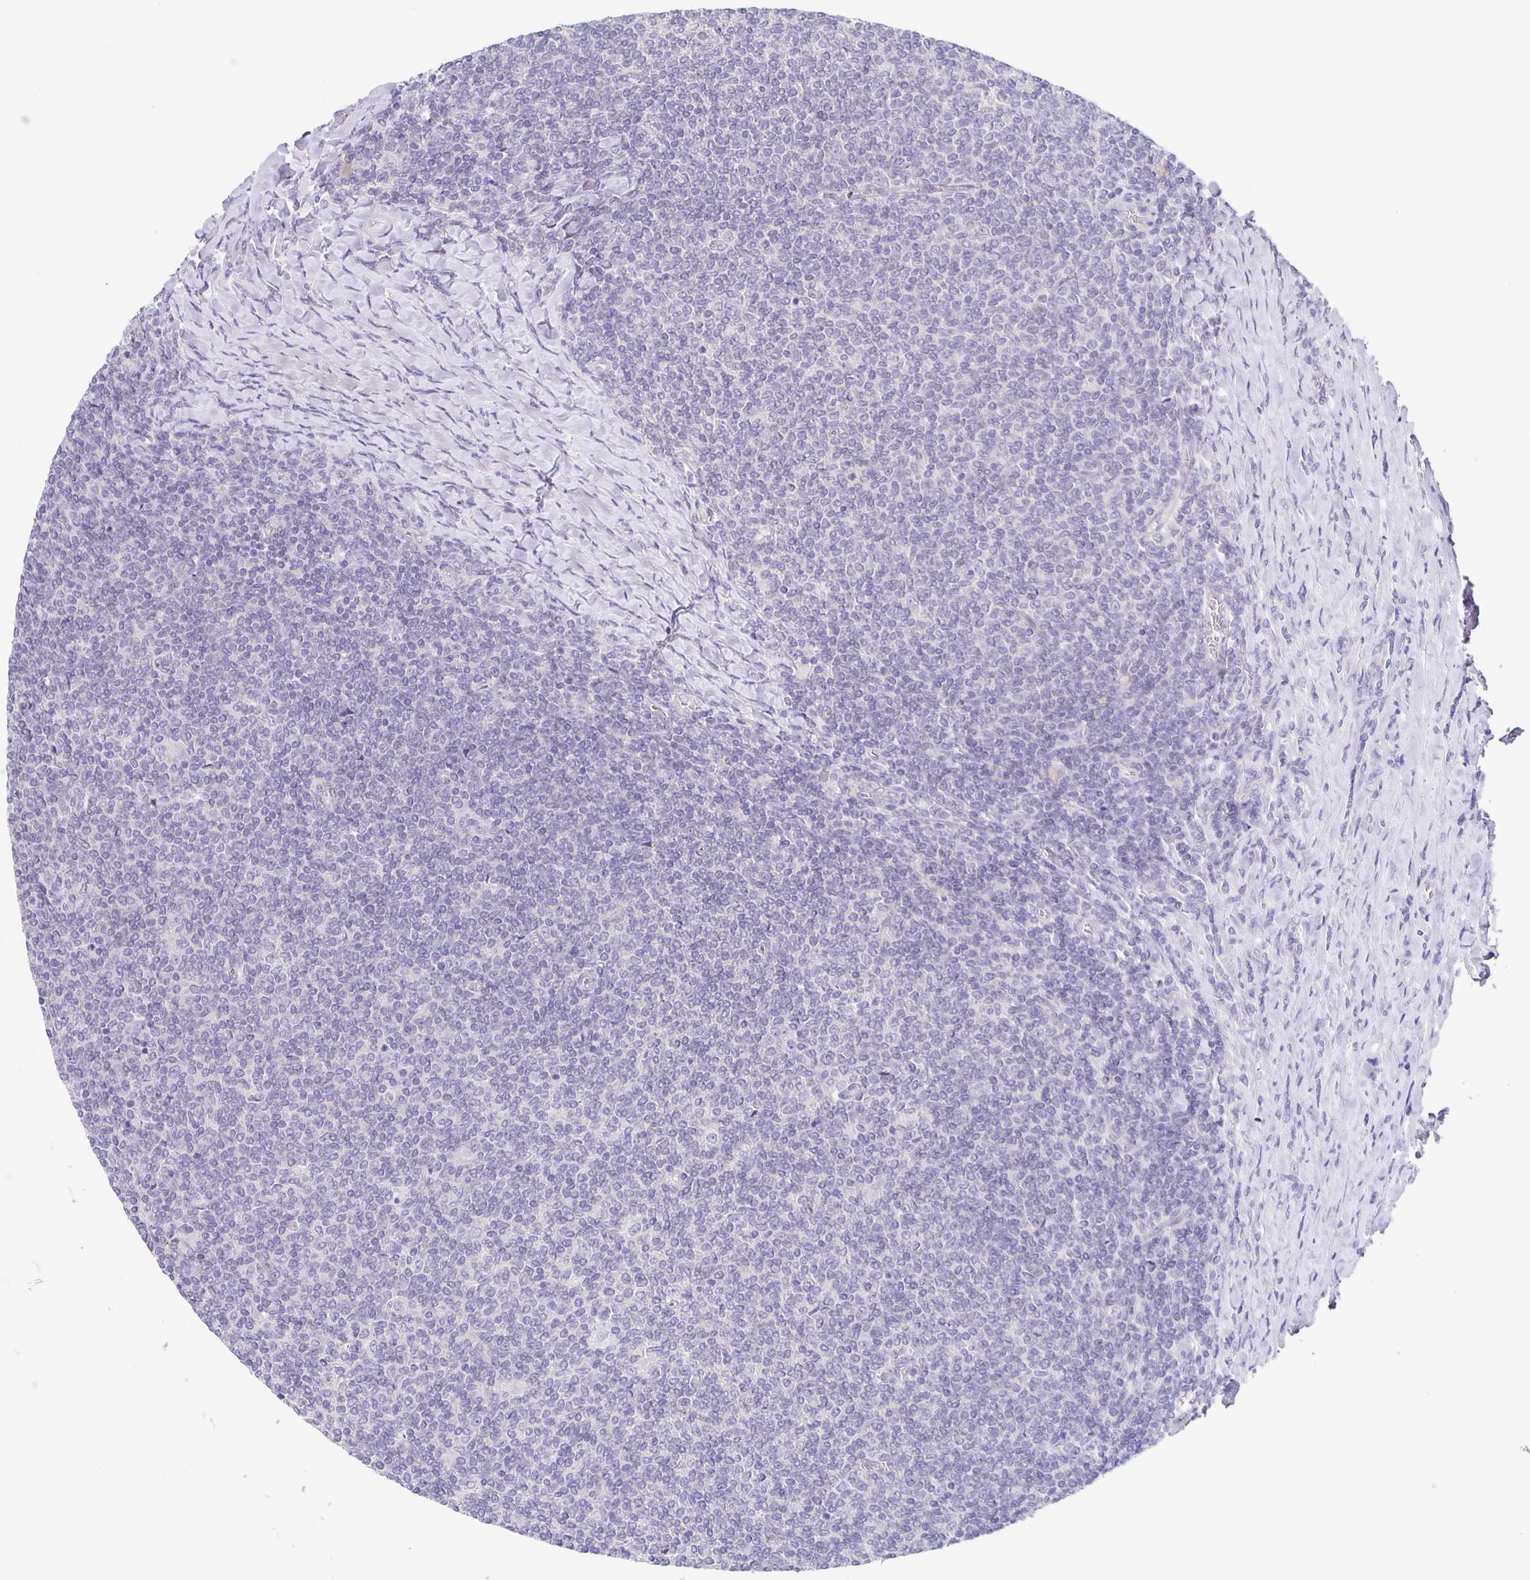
{"staining": {"intensity": "negative", "quantity": "none", "location": "none"}, "tissue": "lymphoma", "cell_type": "Tumor cells", "image_type": "cancer", "snomed": [{"axis": "morphology", "description": "Malignant lymphoma, non-Hodgkin's type, Low grade"}, {"axis": "topography", "description": "Lymph node"}], "caption": "Tumor cells show no significant expression in lymphoma.", "gene": "PTPN3", "patient": {"sex": "male", "age": 52}}